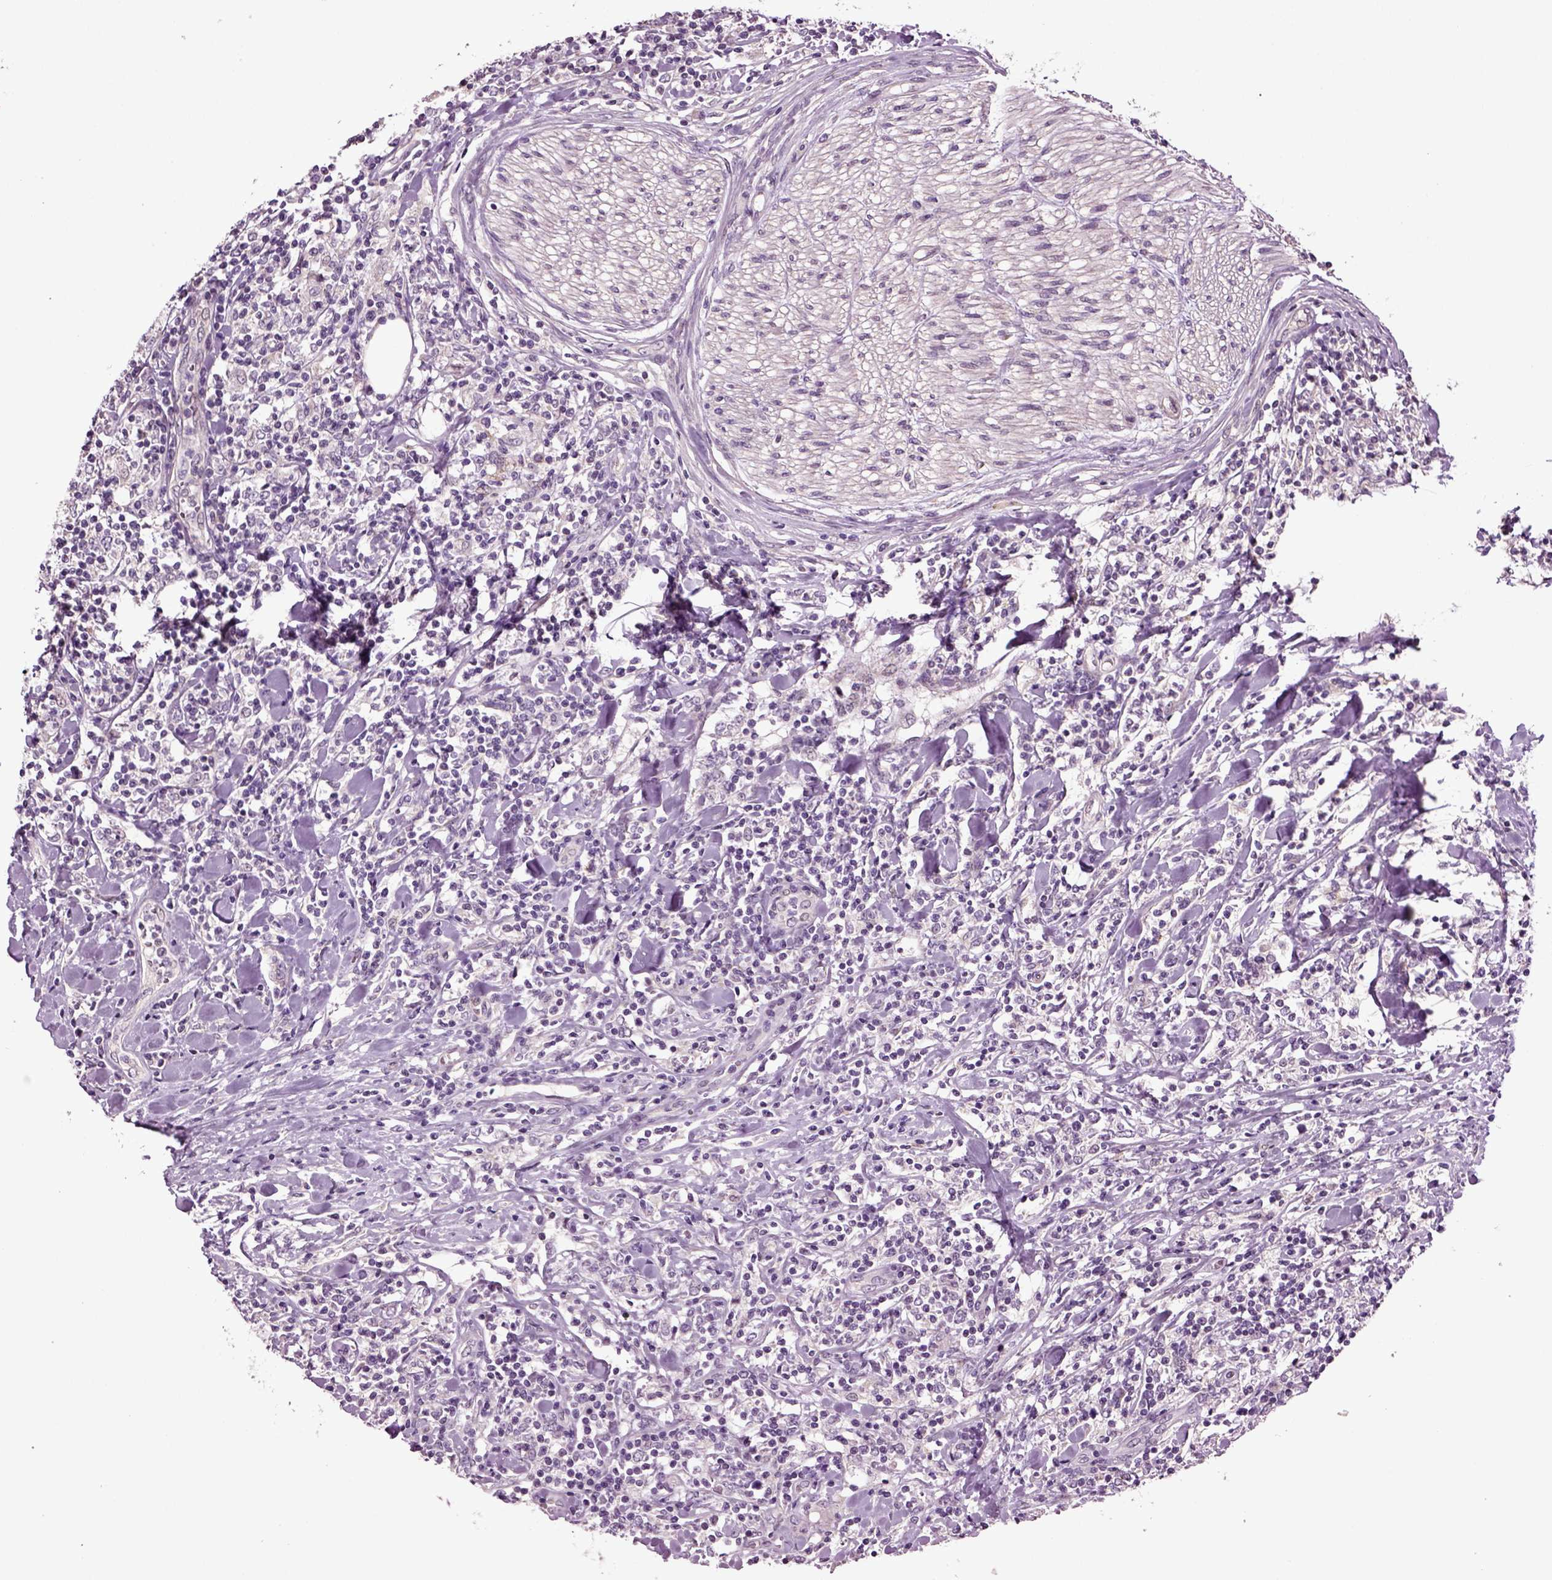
{"staining": {"intensity": "negative", "quantity": "none", "location": "none"}, "tissue": "lymphoma", "cell_type": "Tumor cells", "image_type": "cancer", "snomed": [{"axis": "morphology", "description": "Malignant lymphoma, non-Hodgkin's type, High grade"}, {"axis": "topography", "description": "Lymph node"}], "caption": "The histopathology image exhibits no staining of tumor cells in lymphoma.", "gene": "HAGHL", "patient": {"sex": "female", "age": 84}}